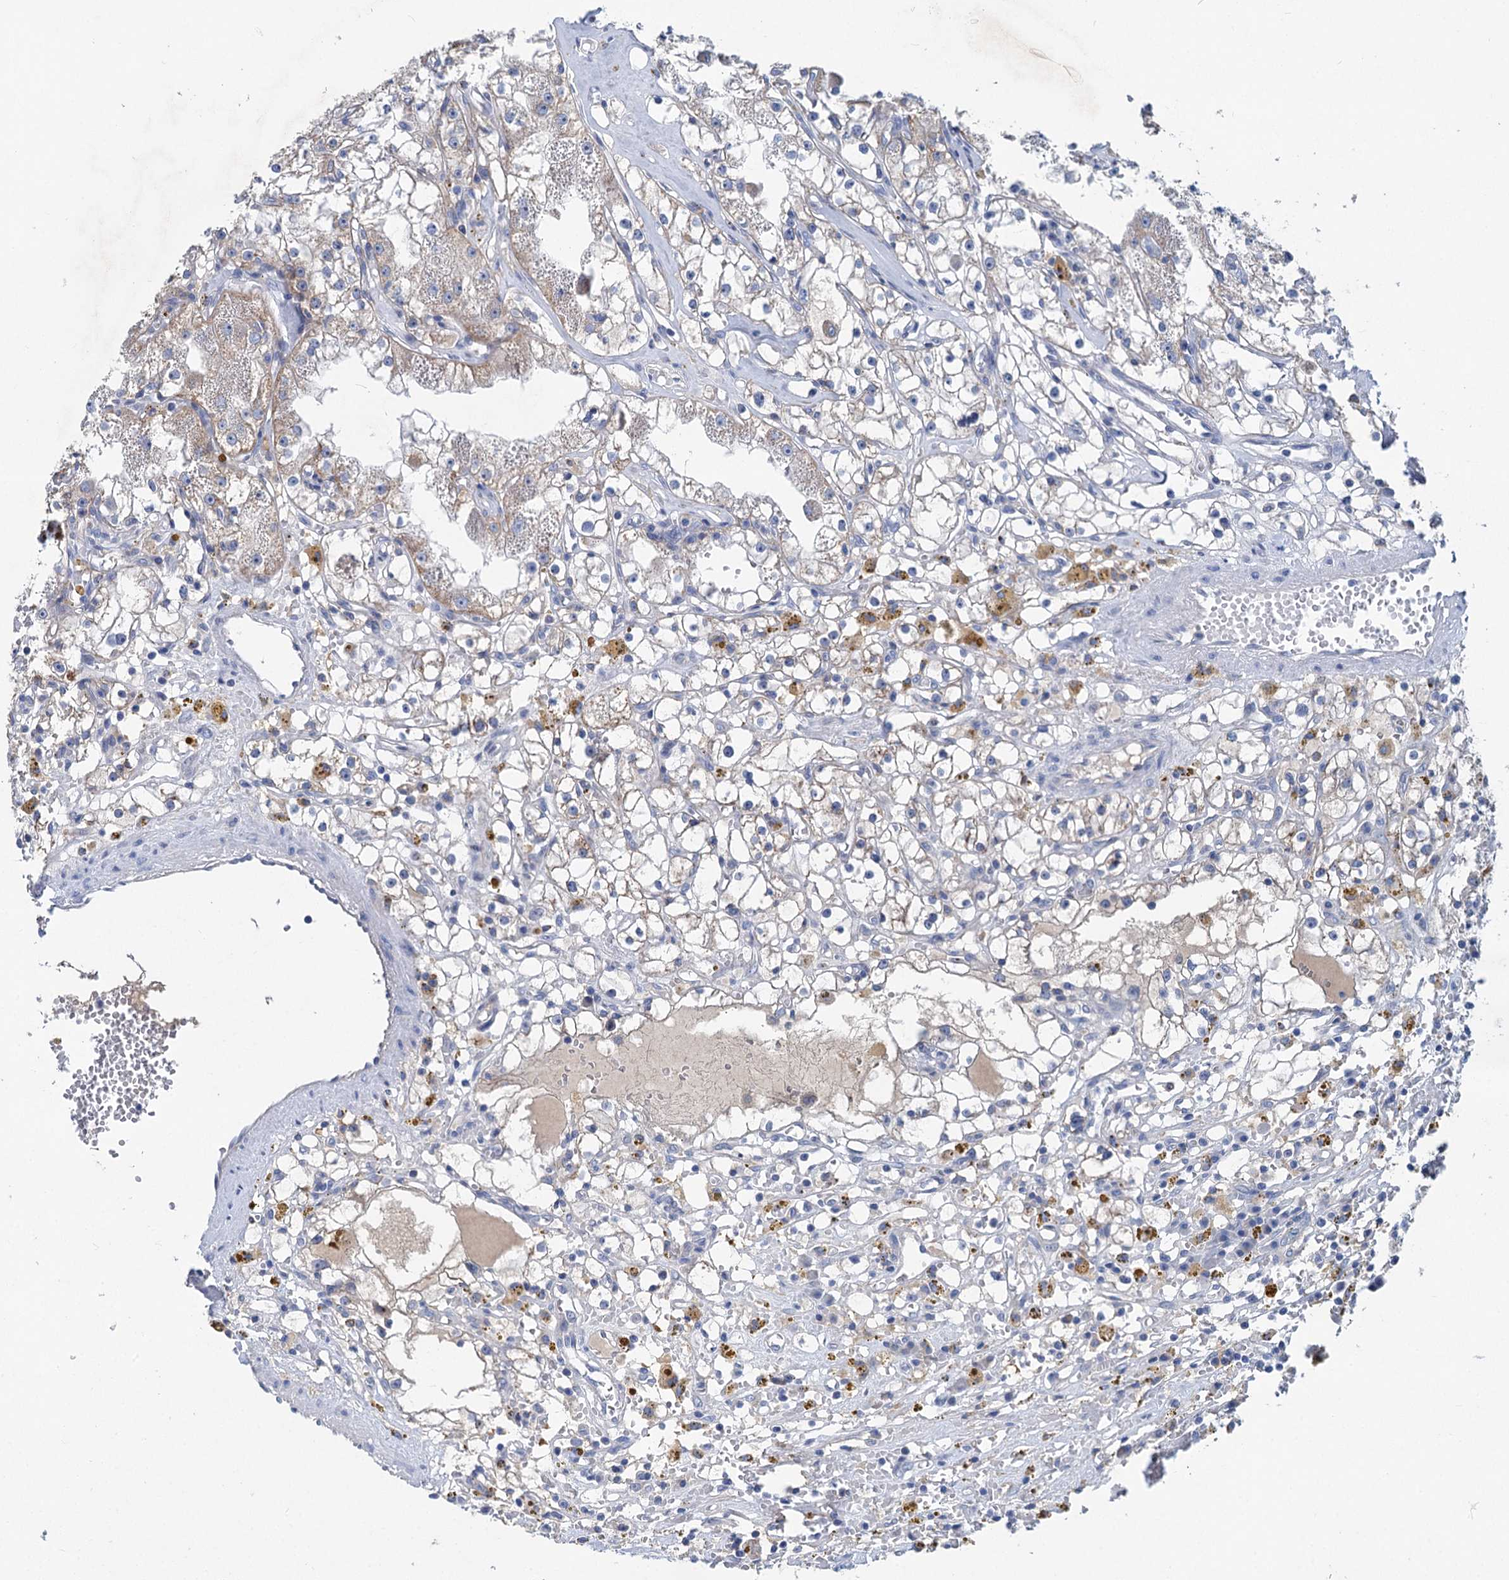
{"staining": {"intensity": "negative", "quantity": "none", "location": "none"}, "tissue": "renal cancer", "cell_type": "Tumor cells", "image_type": "cancer", "snomed": [{"axis": "morphology", "description": "Adenocarcinoma, NOS"}, {"axis": "topography", "description": "Kidney"}], "caption": "Immunohistochemistry (IHC) histopathology image of renal adenocarcinoma stained for a protein (brown), which reveals no staining in tumor cells.", "gene": "CHDH", "patient": {"sex": "male", "age": 56}}